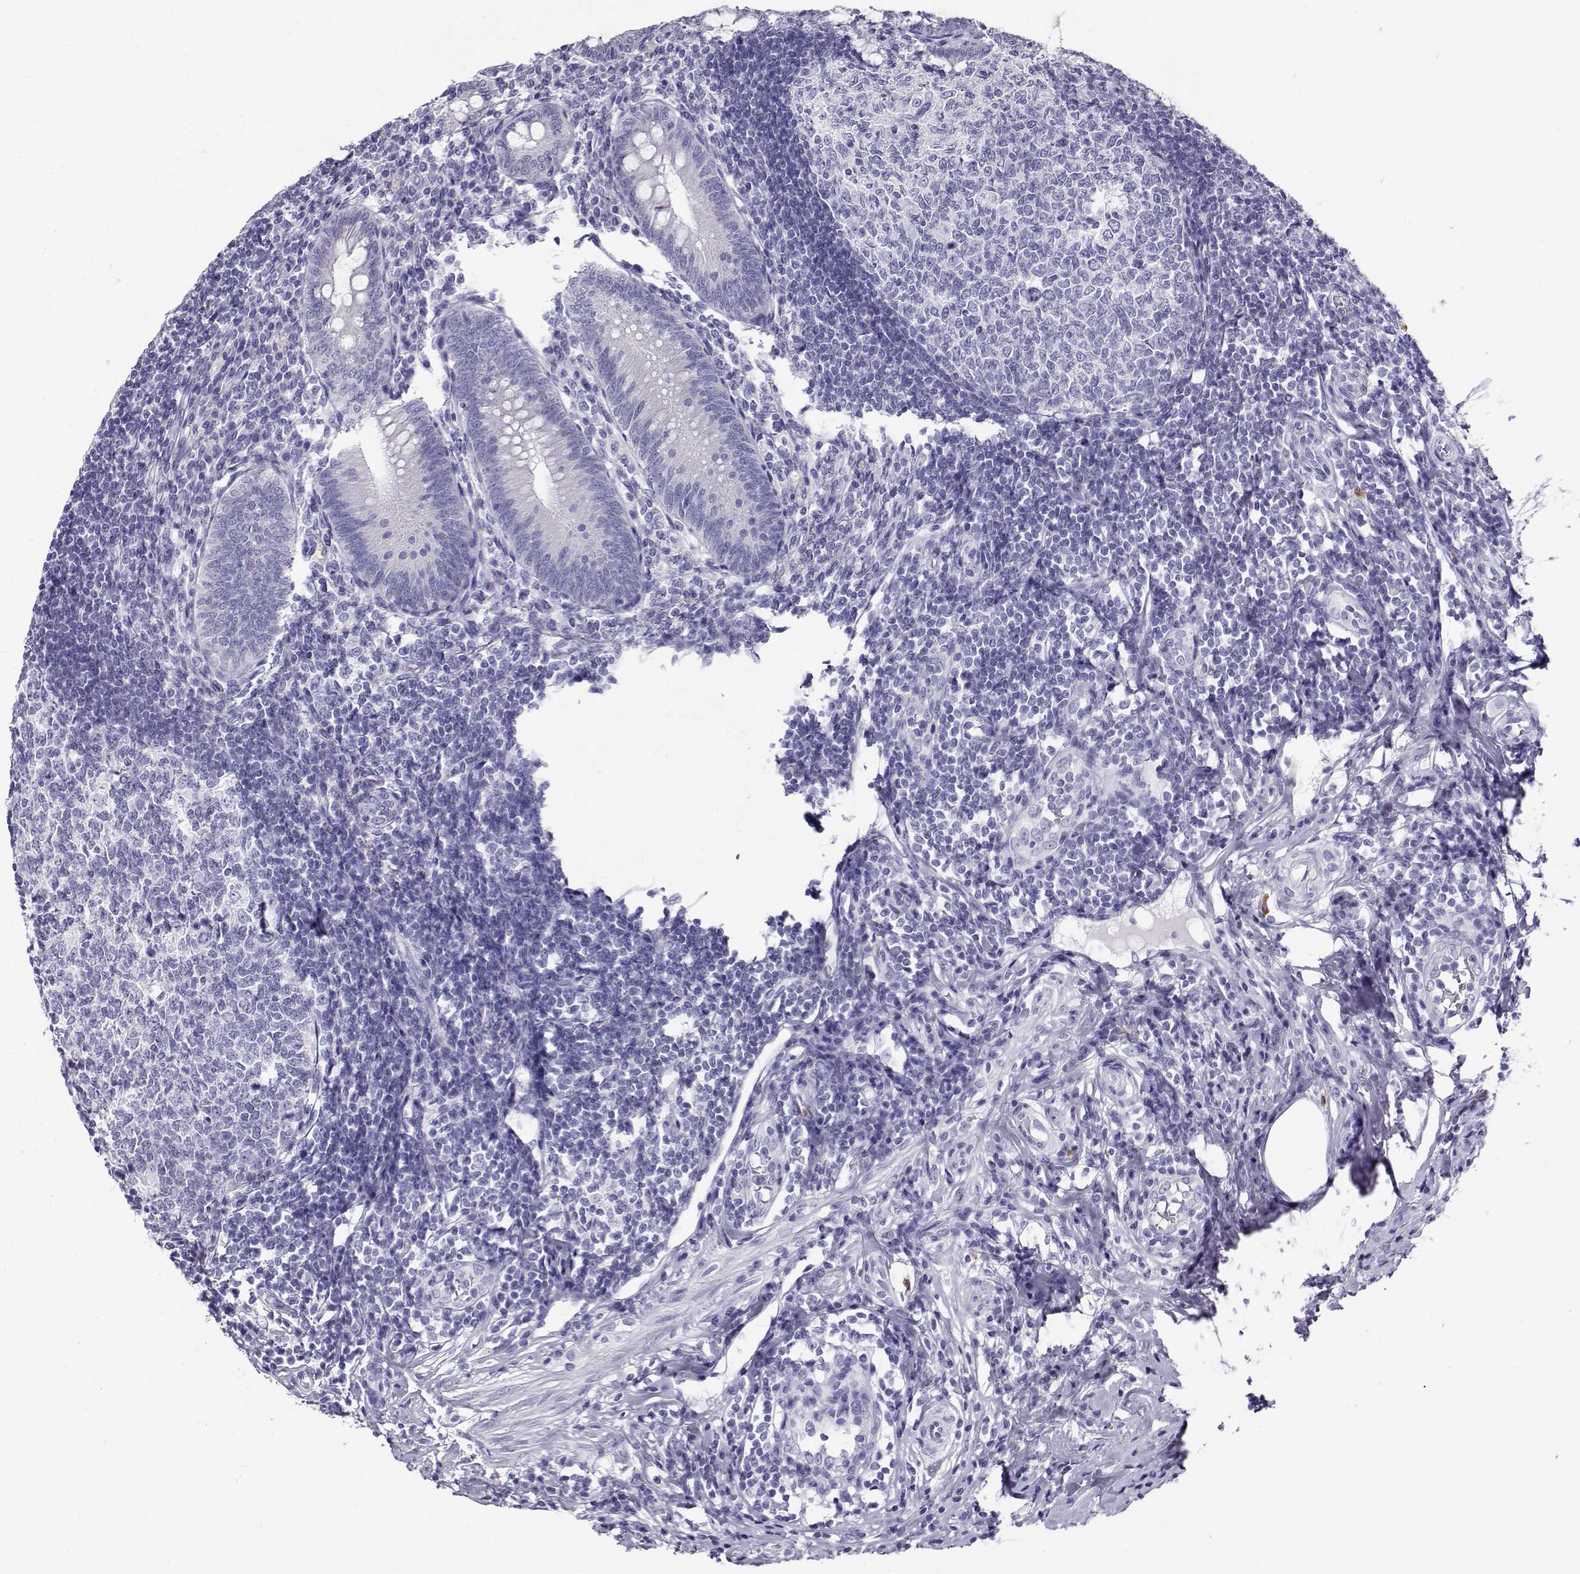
{"staining": {"intensity": "negative", "quantity": "none", "location": "none"}, "tissue": "appendix", "cell_type": "Glandular cells", "image_type": "normal", "snomed": [{"axis": "morphology", "description": "Normal tissue, NOS"}, {"axis": "morphology", "description": "Inflammation, NOS"}, {"axis": "topography", "description": "Appendix"}], "caption": "Glandular cells are negative for protein expression in unremarkable human appendix. (Immunohistochemistry, brightfield microscopy, high magnification).", "gene": "CABS1", "patient": {"sex": "male", "age": 16}}